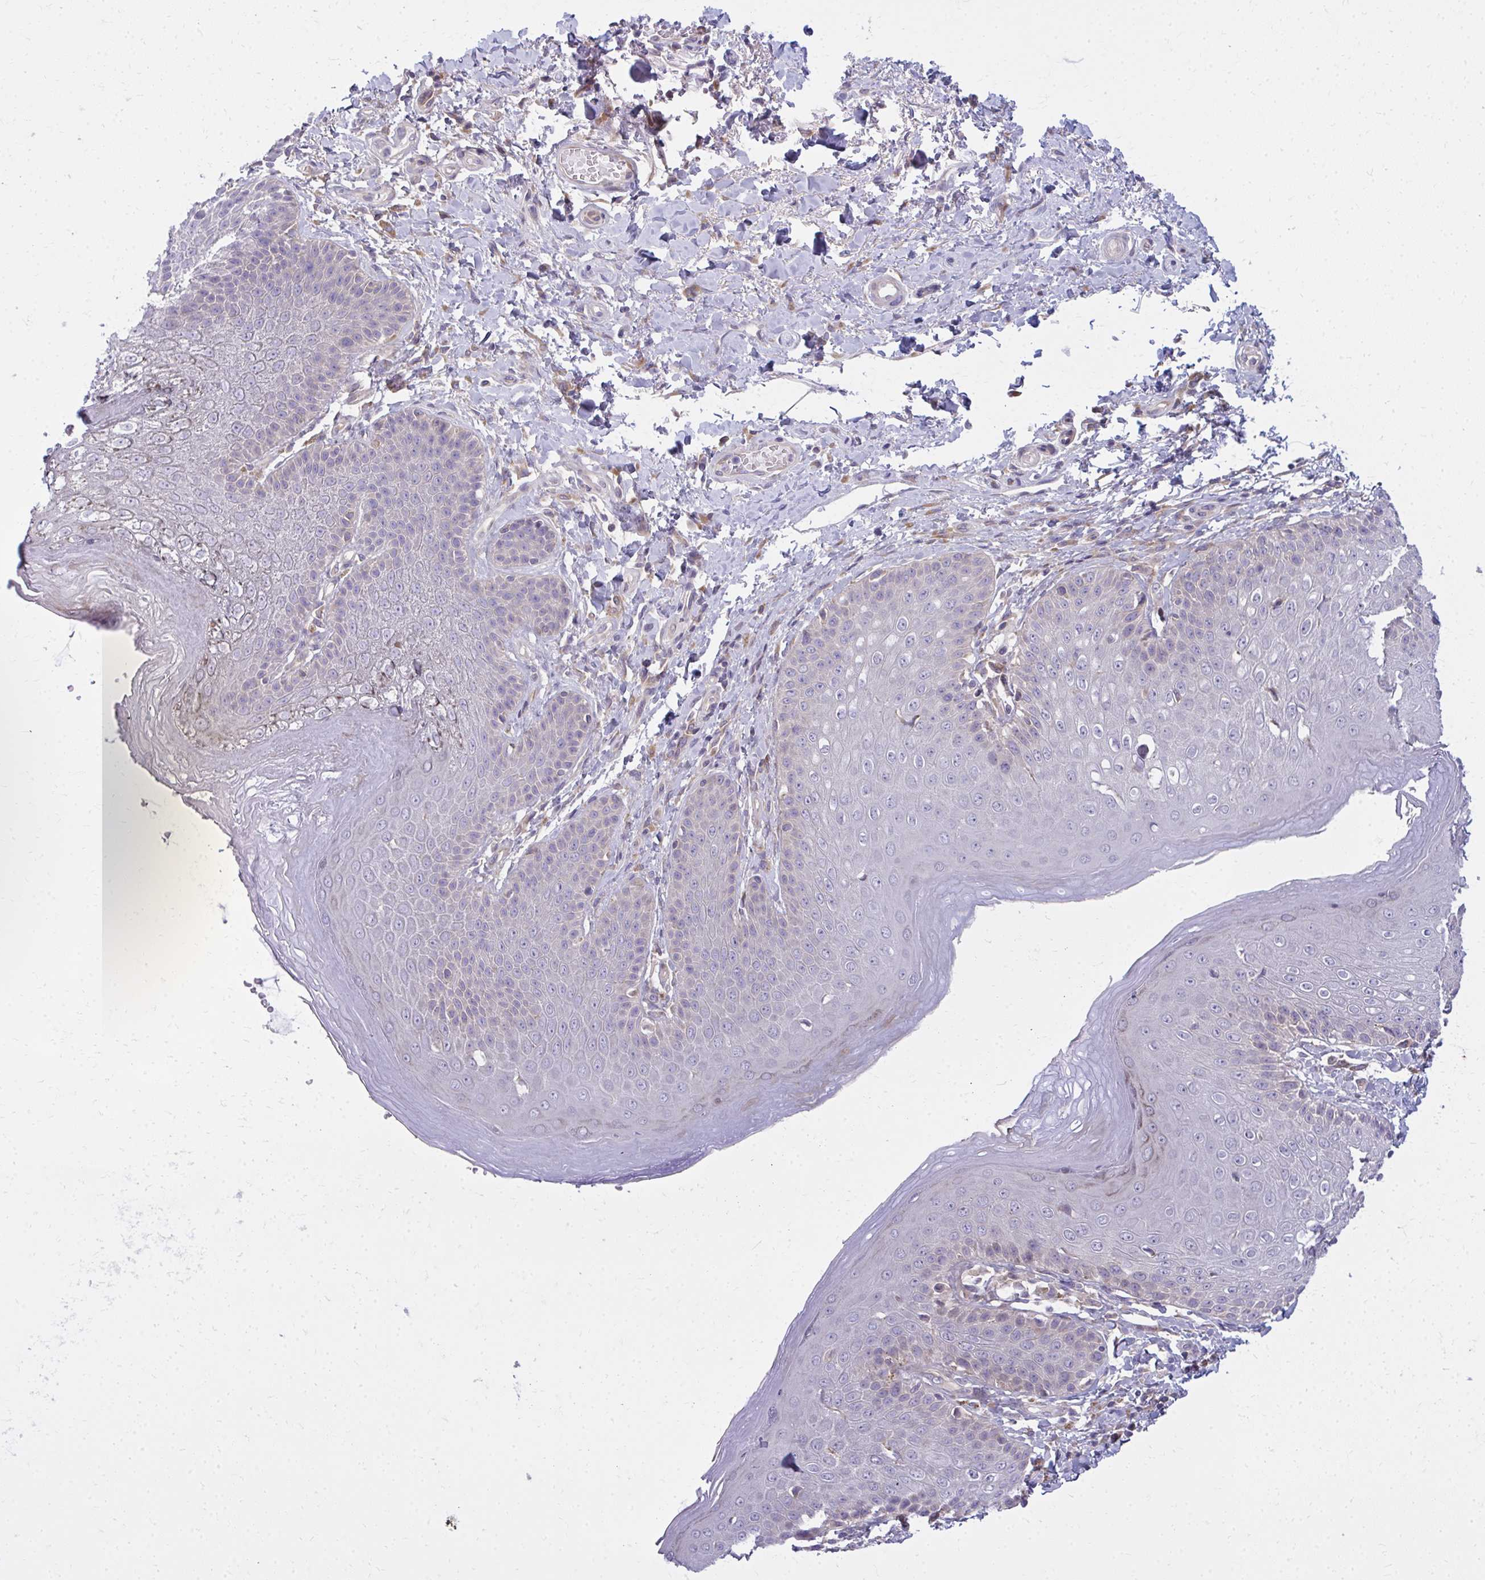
{"staining": {"intensity": "negative", "quantity": "none", "location": "none"}, "tissue": "skin", "cell_type": "Epidermal cells", "image_type": "normal", "snomed": [{"axis": "morphology", "description": "Normal tissue, NOS"}, {"axis": "topography", "description": "Peripheral nerve tissue"}], "caption": "Immunohistochemical staining of normal skin displays no significant staining in epidermal cells.", "gene": "CEMP1", "patient": {"sex": "male", "age": 51}}